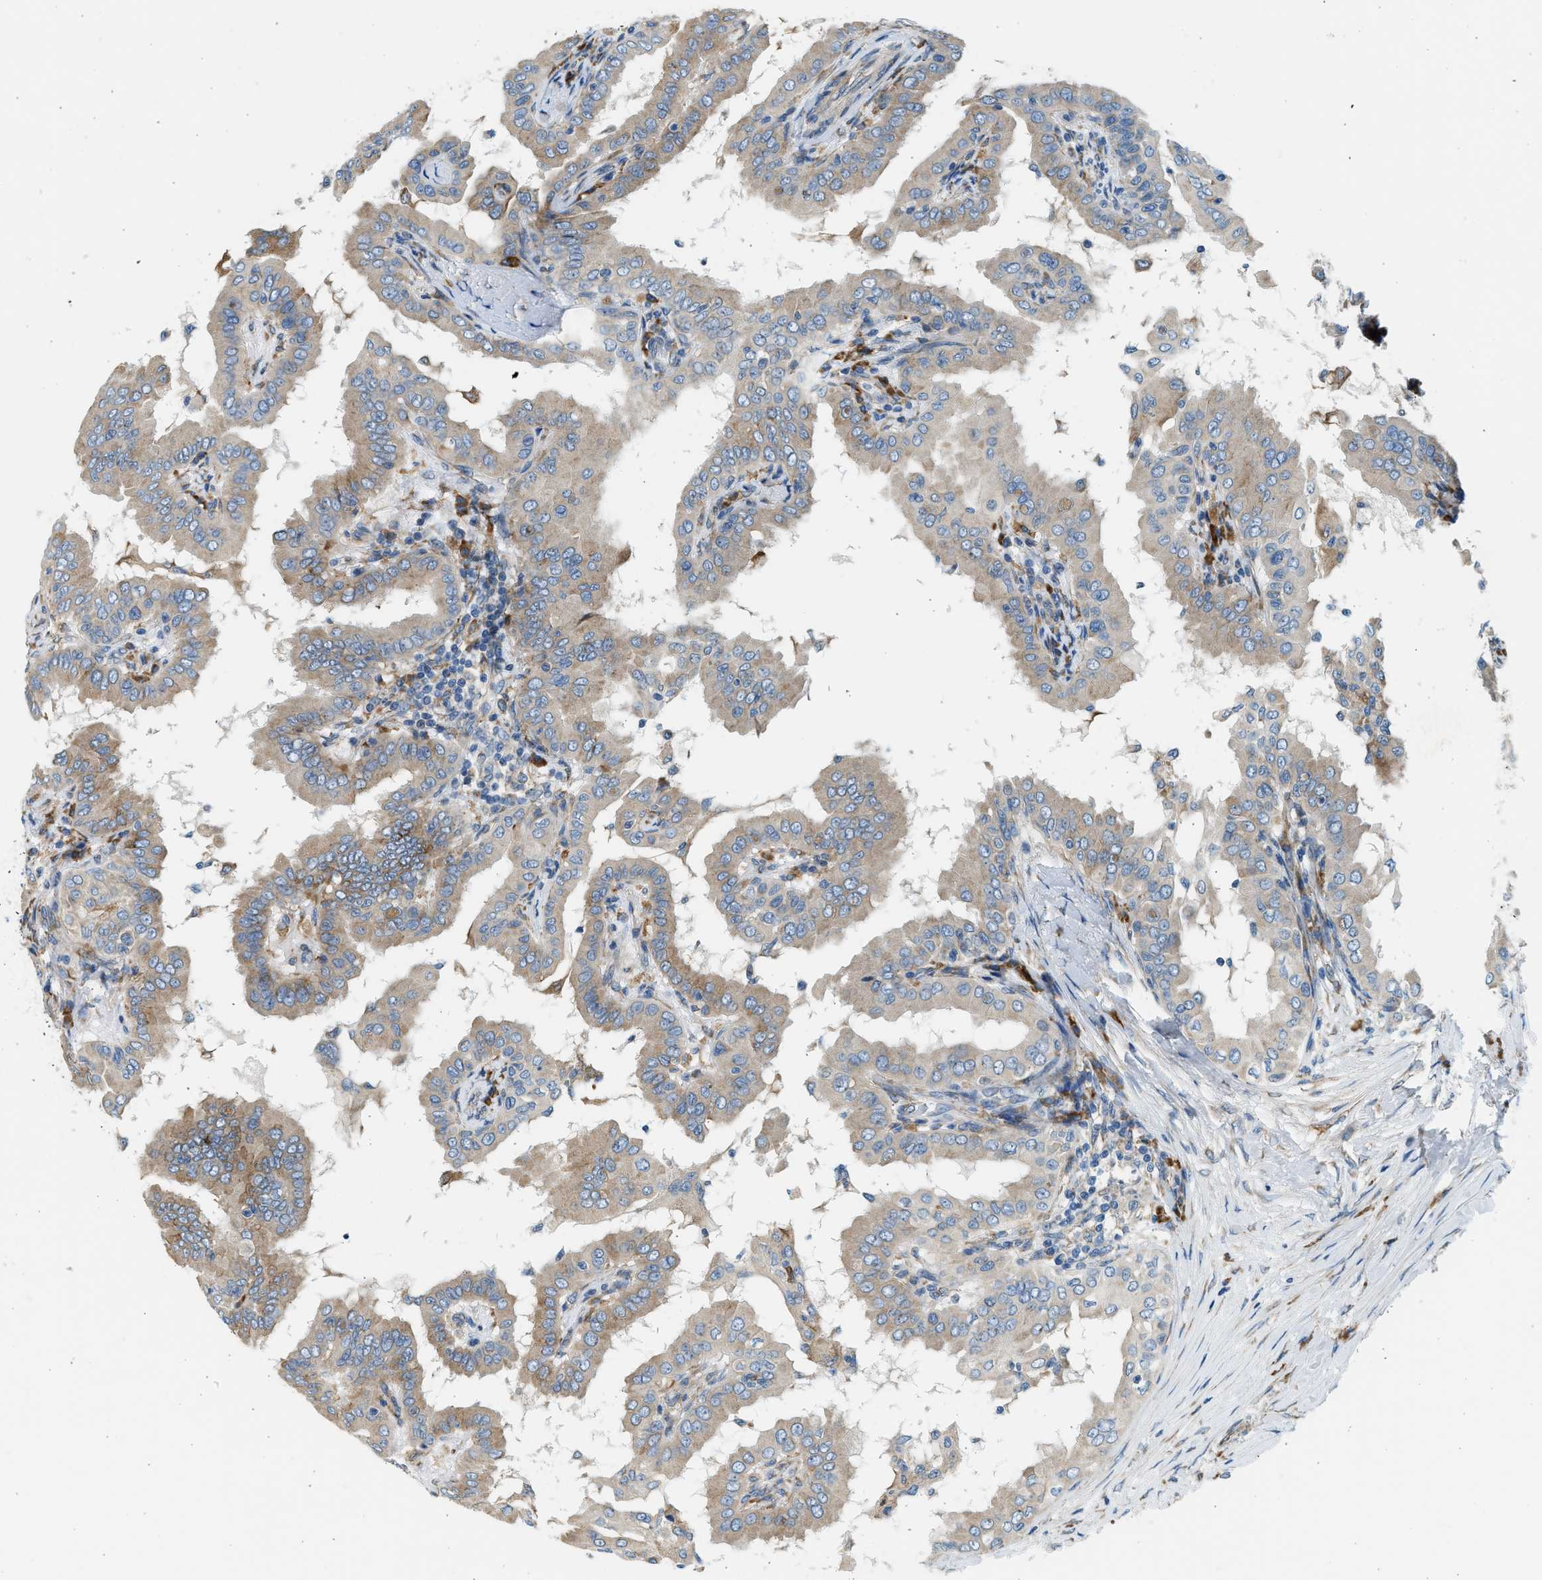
{"staining": {"intensity": "weak", "quantity": "25%-75%", "location": "cytoplasmic/membranous"}, "tissue": "thyroid cancer", "cell_type": "Tumor cells", "image_type": "cancer", "snomed": [{"axis": "morphology", "description": "Papillary adenocarcinoma, NOS"}, {"axis": "topography", "description": "Thyroid gland"}], "caption": "Protein staining by immunohistochemistry reveals weak cytoplasmic/membranous staining in about 25%-75% of tumor cells in thyroid papillary adenocarcinoma. Using DAB (3,3'-diaminobenzidine) (brown) and hematoxylin (blue) stains, captured at high magnification using brightfield microscopy.", "gene": "CNTN6", "patient": {"sex": "male", "age": 33}}